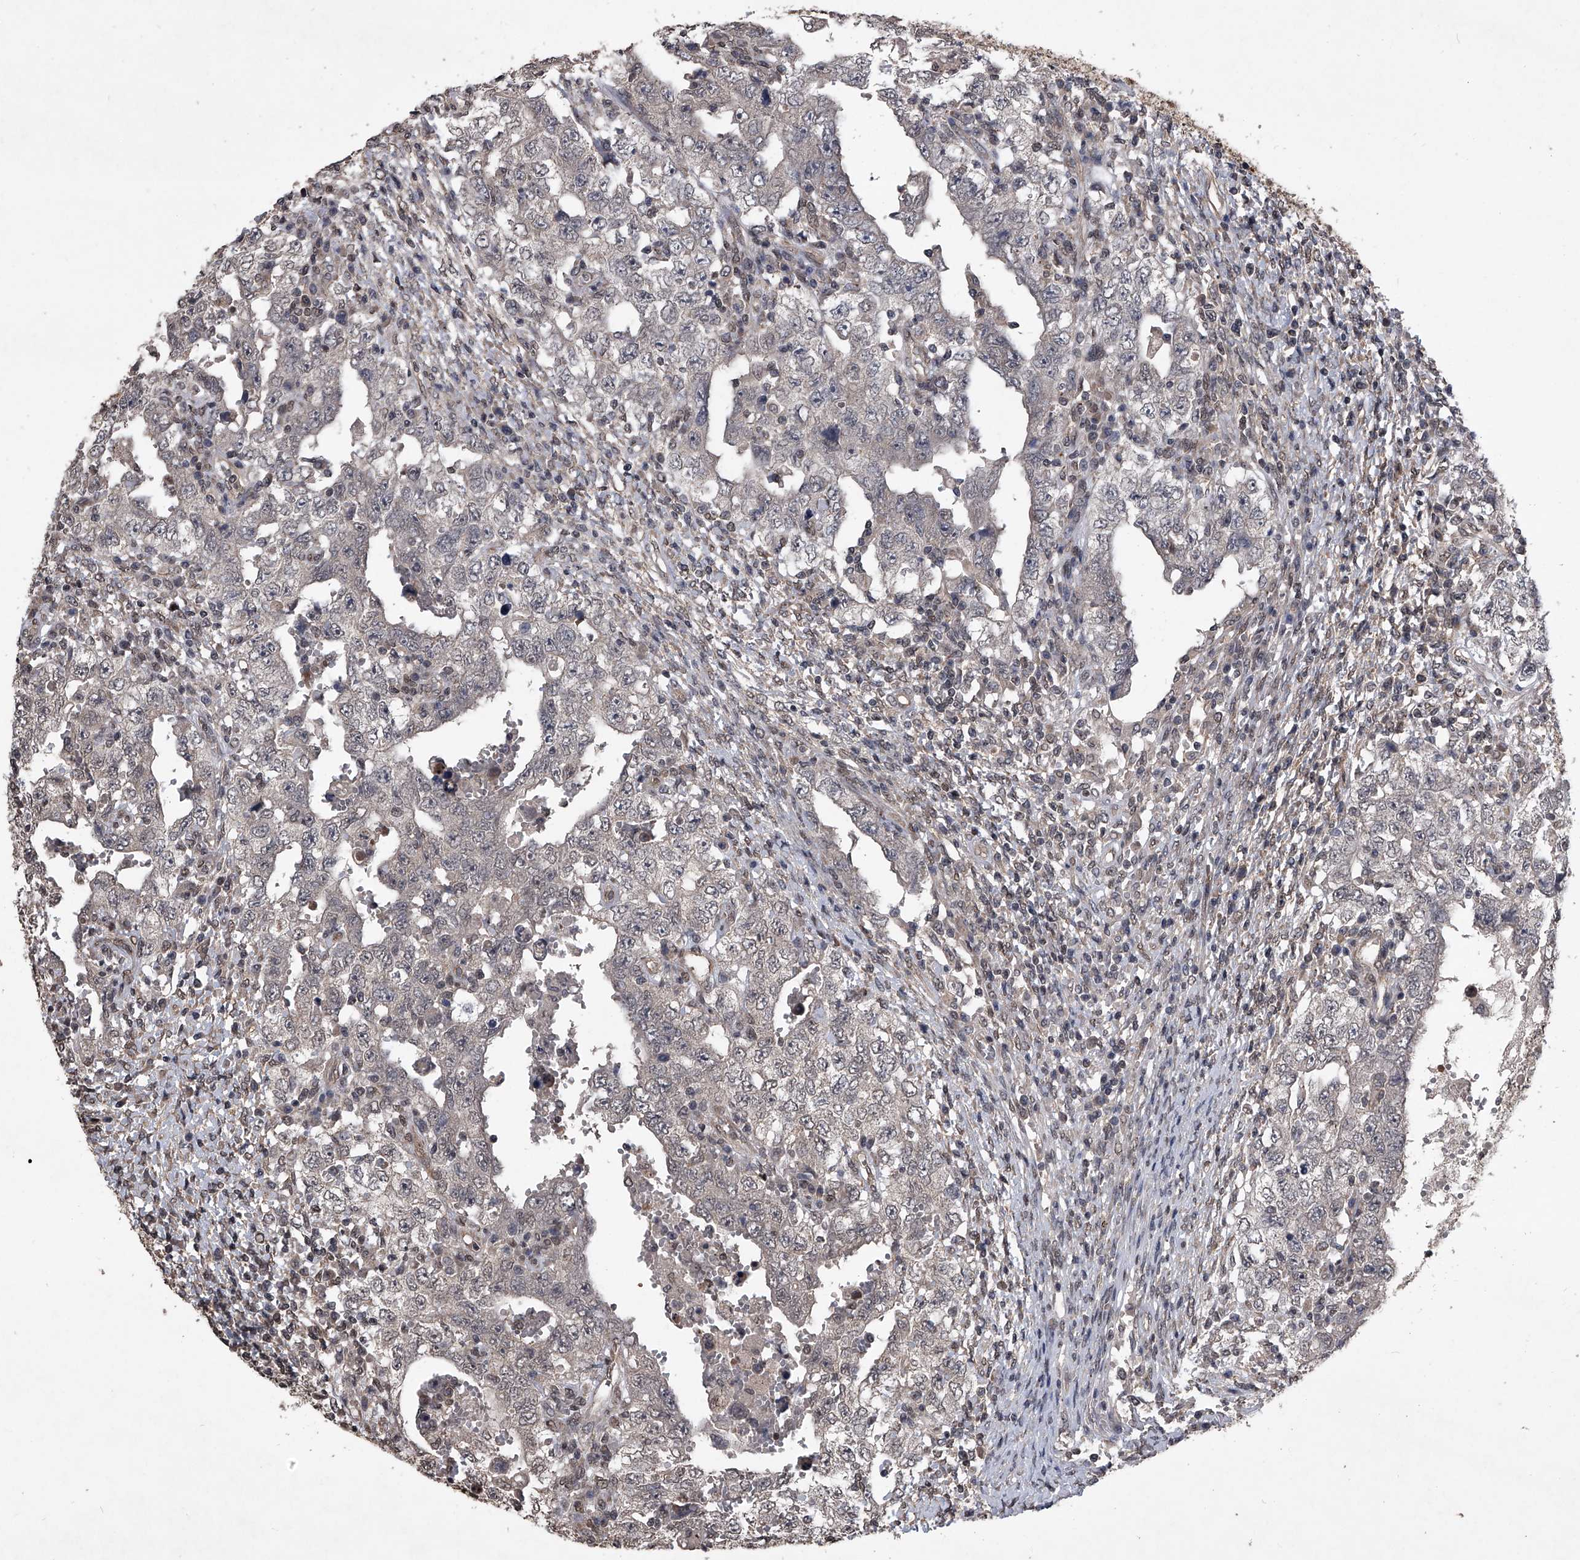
{"staining": {"intensity": "weak", "quantity": "<25%", "location": "nuclear"}, "tissue": "testis cancer", "cell_type": "Tumor cells", "image_type": "cancer", "snomed": [{"axis": "morphology", "description": "Carcinoma, Embryonal, NOS"}, {"axis": "topography", "description": "Testis"}], "caption": "Tumor cells are negative for protein expression in human testis cancer.", "gene": "TSNAX", "patient": {"sex": "male", "age": 26}}